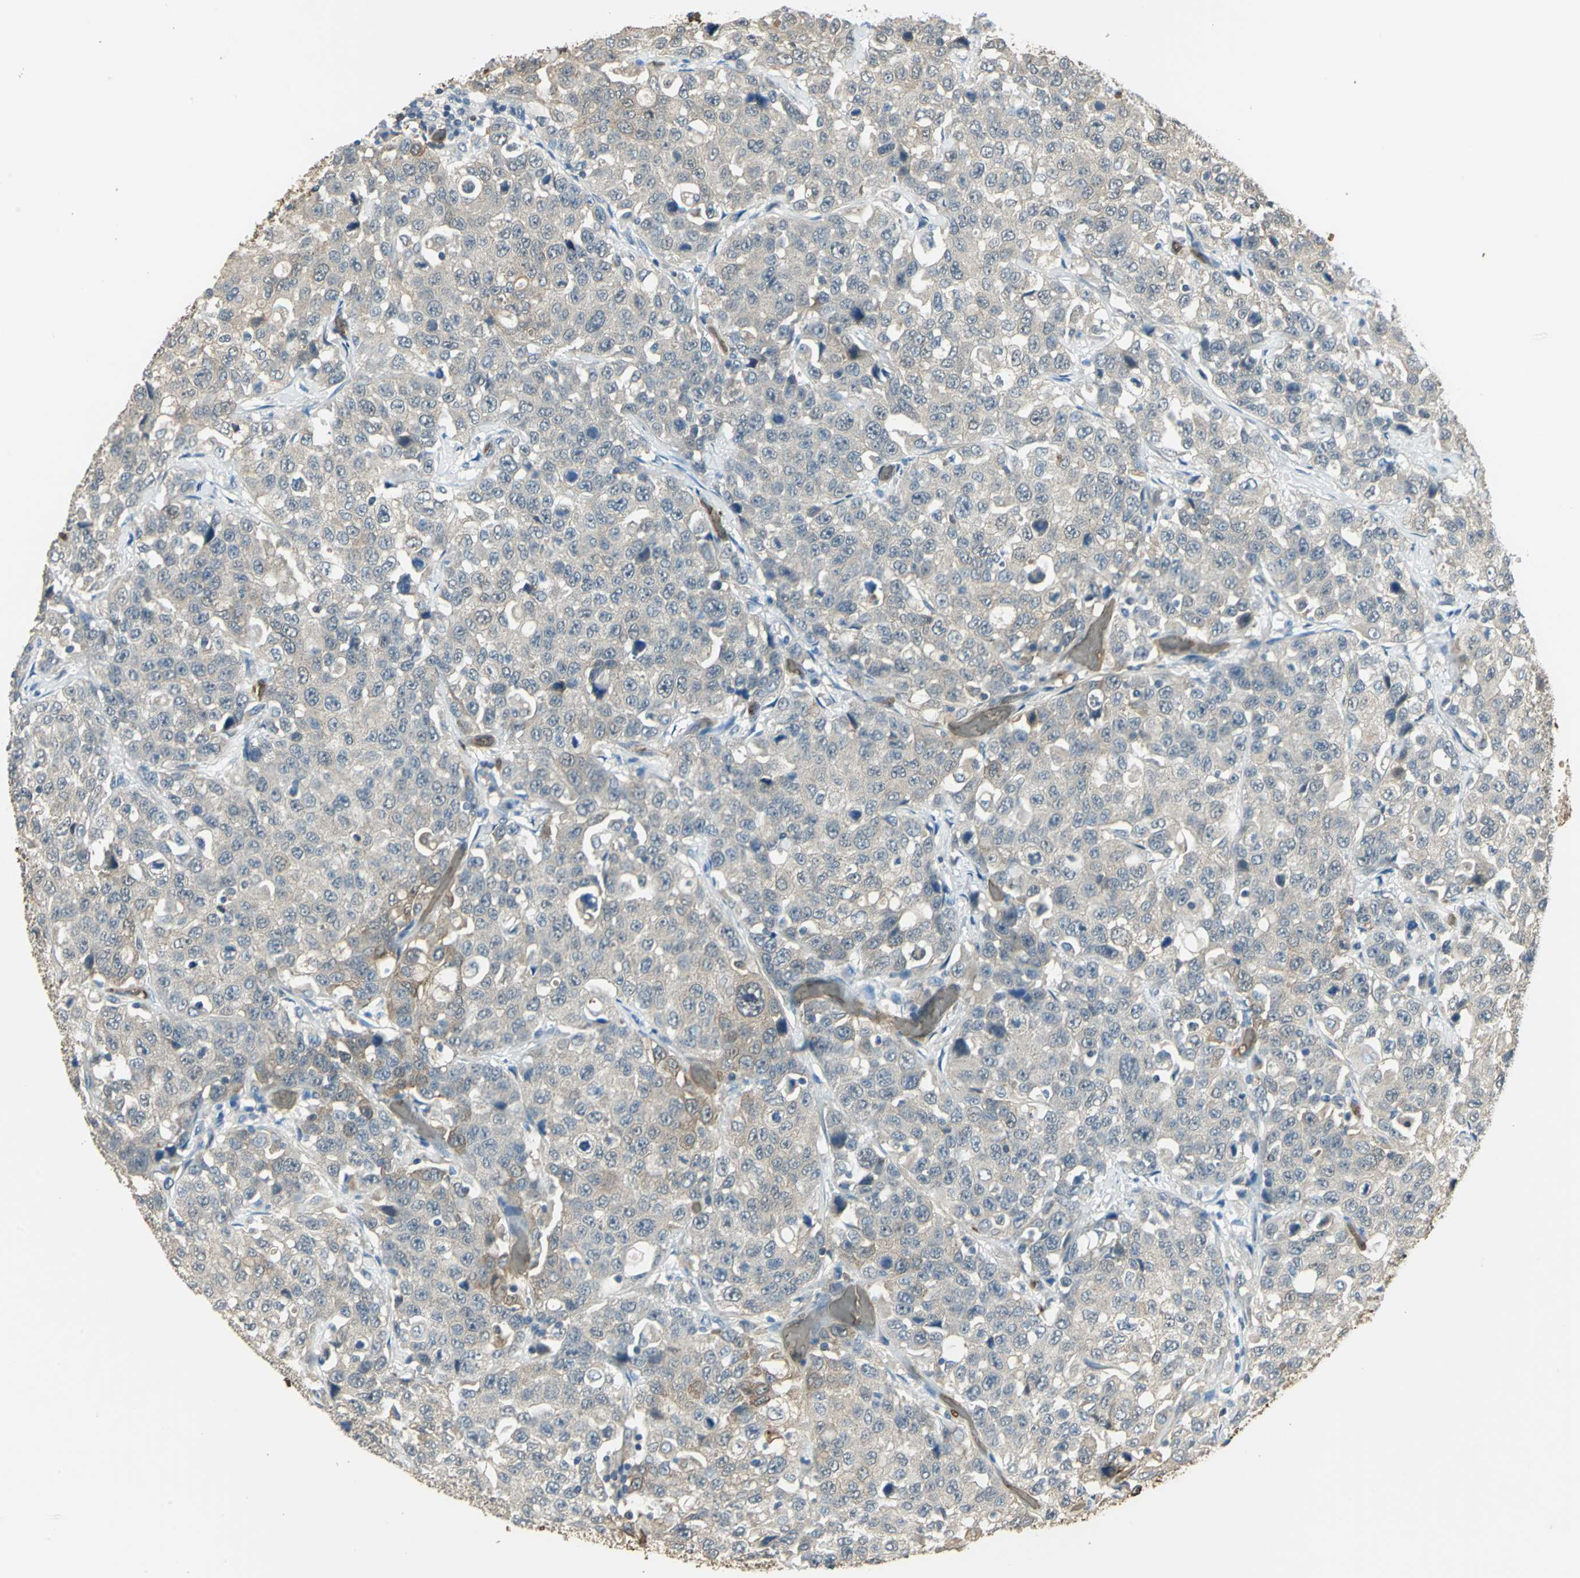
{"staining": {"intensity": "weak", "quantity": "25%-75%", "location": "cytoplasmic/membranous"}, "tissue": "stomach cancer", "cell_type": "Tumor cells", "image_type": "cancer", "snomed": [{"axis": "morphology", "description": "Normal tissue, NOS"}, {"axis": "morphology", "description": "Adenocarcinoma, NOS"}, {"axis": "topography", "description": "Stomach"}], "caption": "There is low levels of weak cytoplasmic/membranous positivity in tumor cells of adenocarcinoma (stomach), as demonstrated by immunohistochemical staining (brown color).", "gene": "DDAH1", "patient": {"sex": "male", "age": 48}}